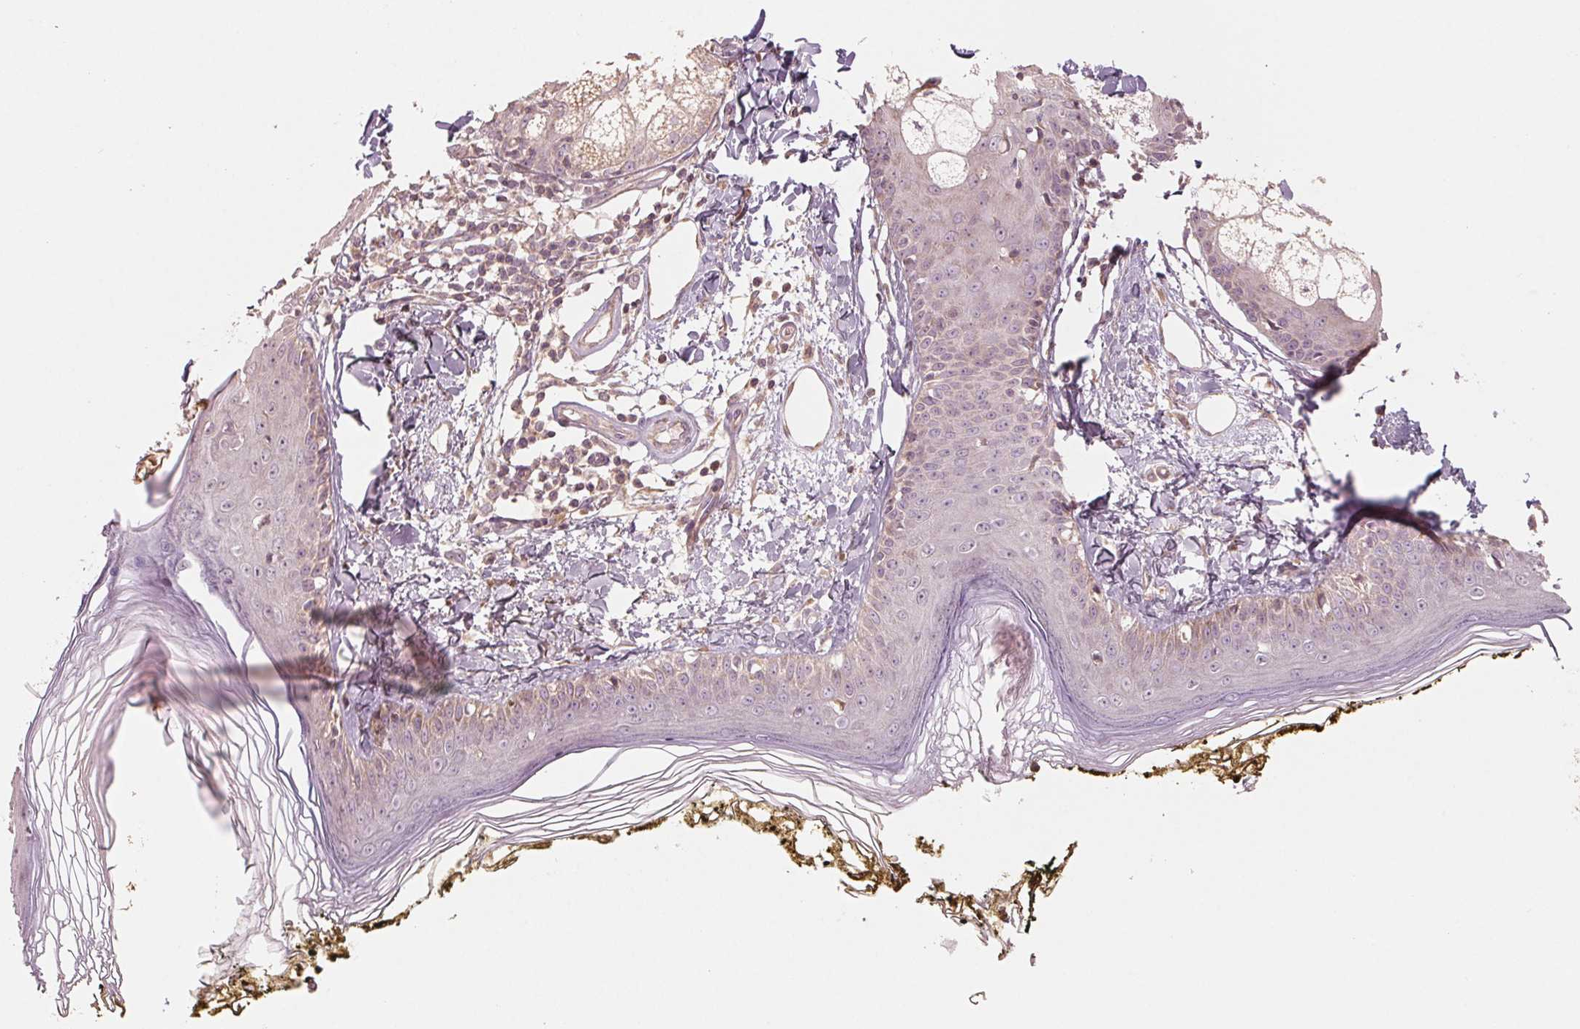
{"staining": {"intensity": "weak", "quantity": "<25%", "location": "cytoplasmic/membranous"}, "tissue": "skin", "cell_type": "Fibroblasts", "image_type": "normal", "snomed": [{"axis": "morphology", "description": "Normal tissue, NOS"}, {"axis": "topography", "description": "Skin"}], "caption": "Immunohistochemistry histopathology image of unremarkable skin stained for a protein (brown), which demonstrates no expression in fibroblasts. Nuclei are stained in blue.", "gene": "AQP8", "patient": {"sex": "male", "age": 76}}